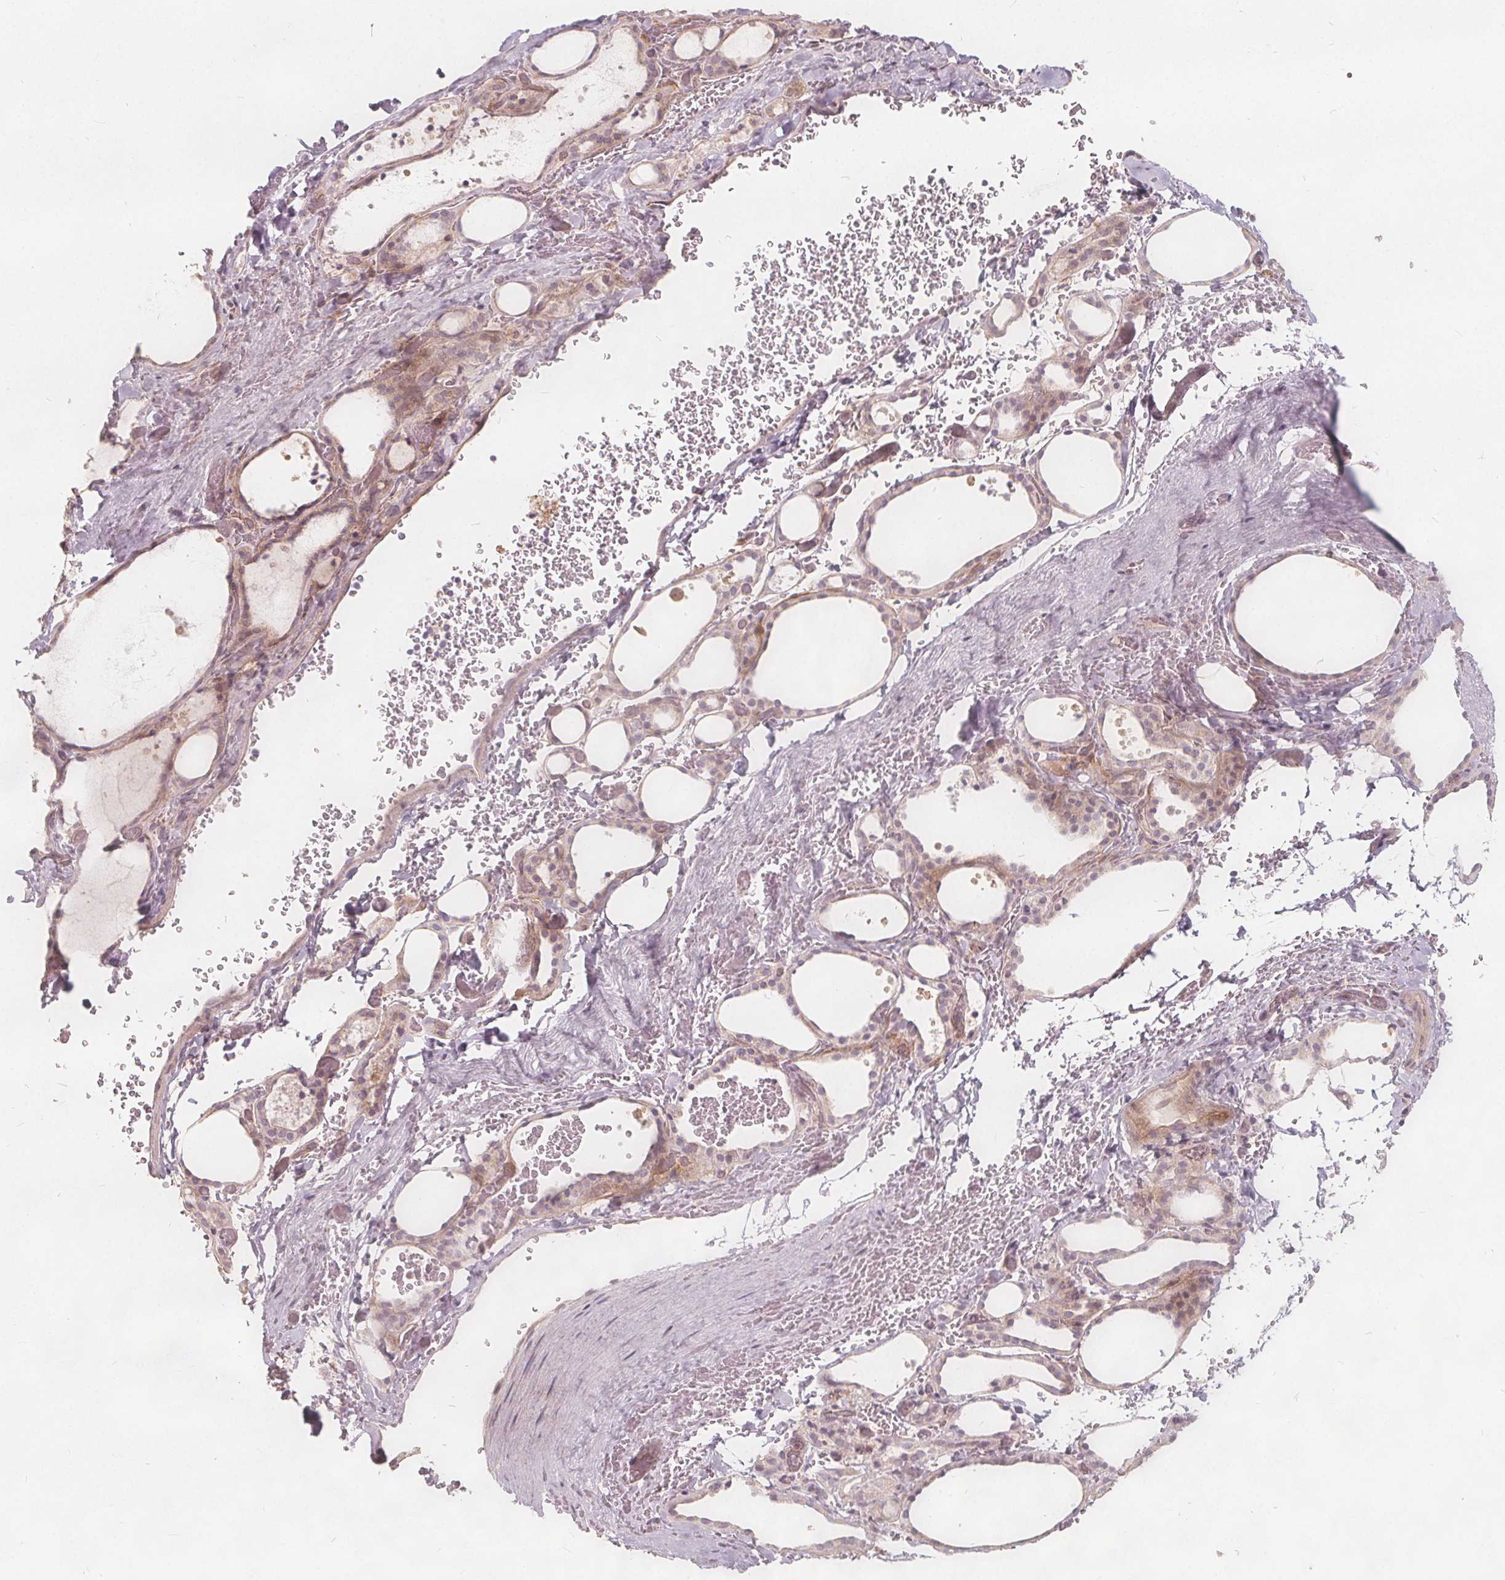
{"staining": {"intensity": "weak", "quantity": ">75%", "location": "cytoplasmic/membranous"}, "tissue": "thyroid gland", "cell_type": "Glandular cells", "image_type": "normal", "snomed": [{"axis": "morphology", "description": "Normal tissue, NOS"}, {"axis": "topography", "description": "Thyroid gland"}], "caption": "High-power microscopy captured an immunohistochemistry (IHC) image of unremarkable thyroid gland, revealing weak cytoplasmic/membranous staining in approximately >75% of glandular cells.", "gene": "PTPRT", "patient": {"sex": "female", "age": 36}}